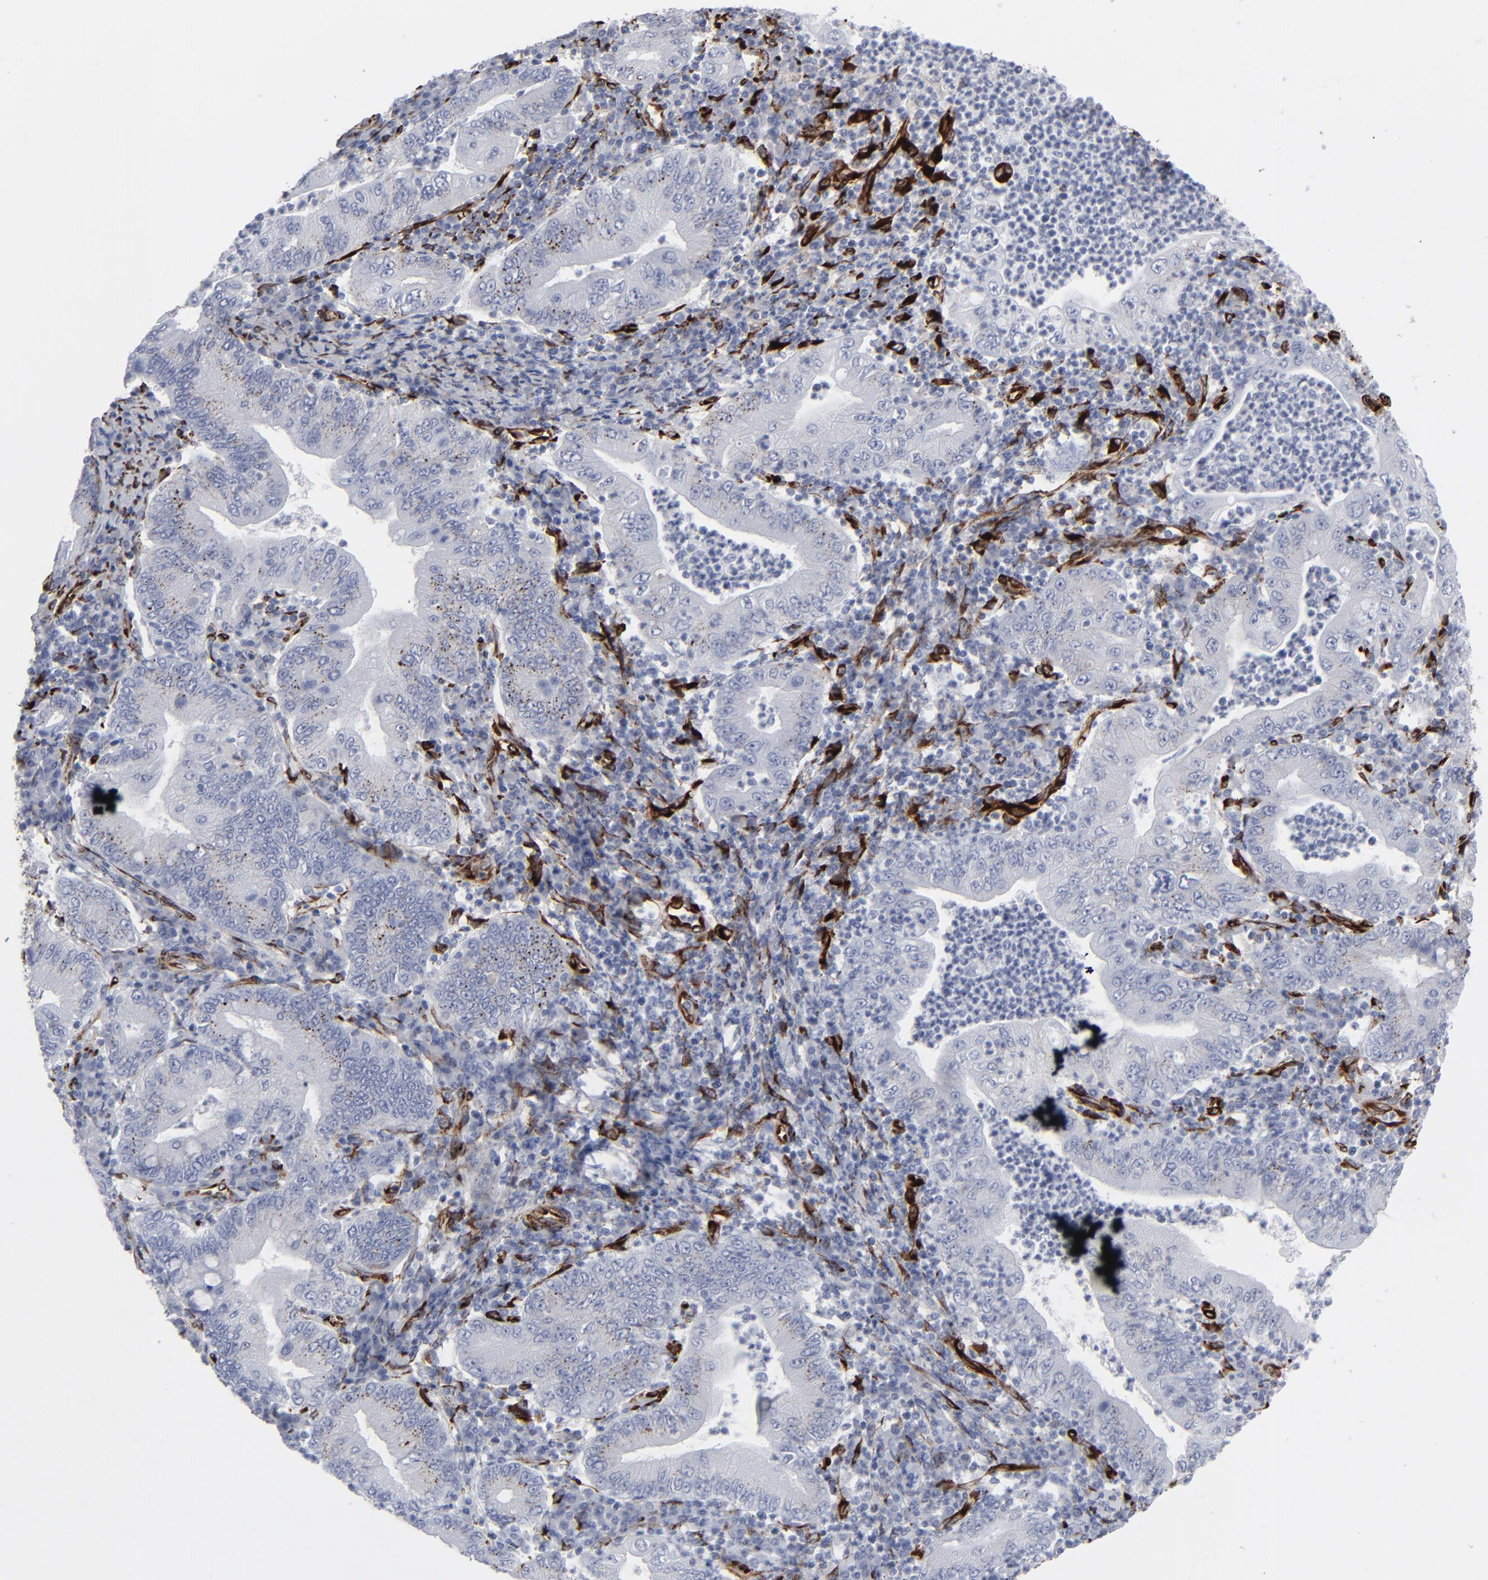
{"staining": {"intensity": "negative", "quantity": "none", "location": "none"}, "tissue": "stomach cancer", "cell_type": "Tumor cells", "image_type": "cancer", "snomed": [{"axis": "morphology", "description": "Normal tissue, NOS"}, {"axis": "morphology", "description": "Adenocarcinoma, NOS"}, {"axis": "topography", "description": "Esophagus"}, {"axis": "topography", "description": "Stomach, upper"}, {"axis": "topography", "description": "Peripheral nerve tissue"}], "caption": "Tumor cells show no significant positivity in adenocarcinoma (stomach). The staining is performed using DAB brown chromogen with nuclei counter-stained in using hematoxylin.", "gene": "SPARC", "patient": {"sex": "male", "age": 62}}